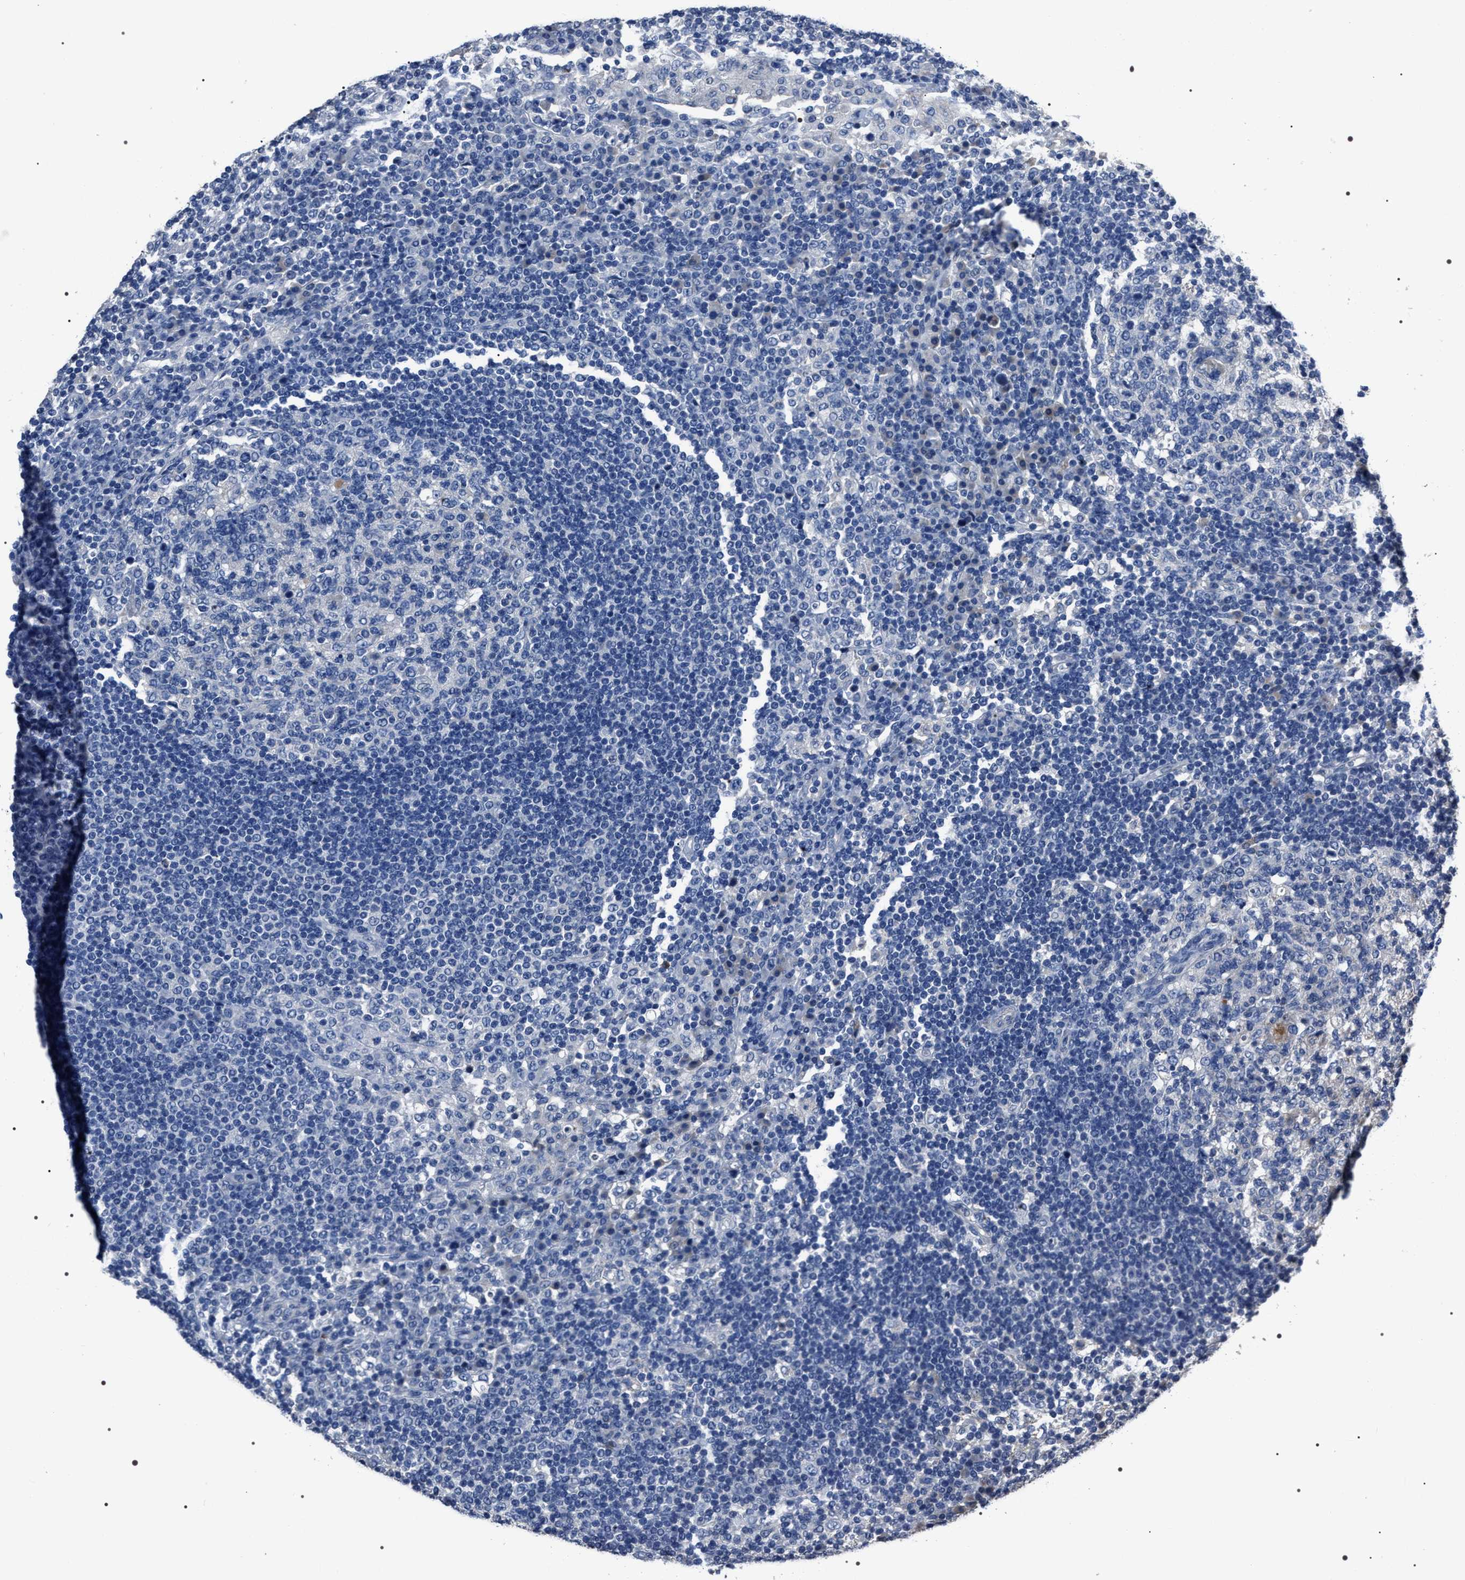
{"staining": {"intensity": "negative", "quantity": "none", "location": "none"}, "tissue": "lymph node", "cell_type": "Germinal center cells", "image_type": "normal", "snomed": [{"axis": "morphology", "description": "Normal tissue, NOS"}, {"axis": "topography", "description": "Lymph node"}], "caption": "High power microscopy micrograph of an immunohistochemistry image of normal lymph node, revealing no significant positivity in germinal center cells. (Brightfield microscopy of DAB (3,3'-diaminobenzidine) immunohistochemistry at high magnification).", "gene": "TRIM54", "patient": {"sex": "female", "age": 53}}